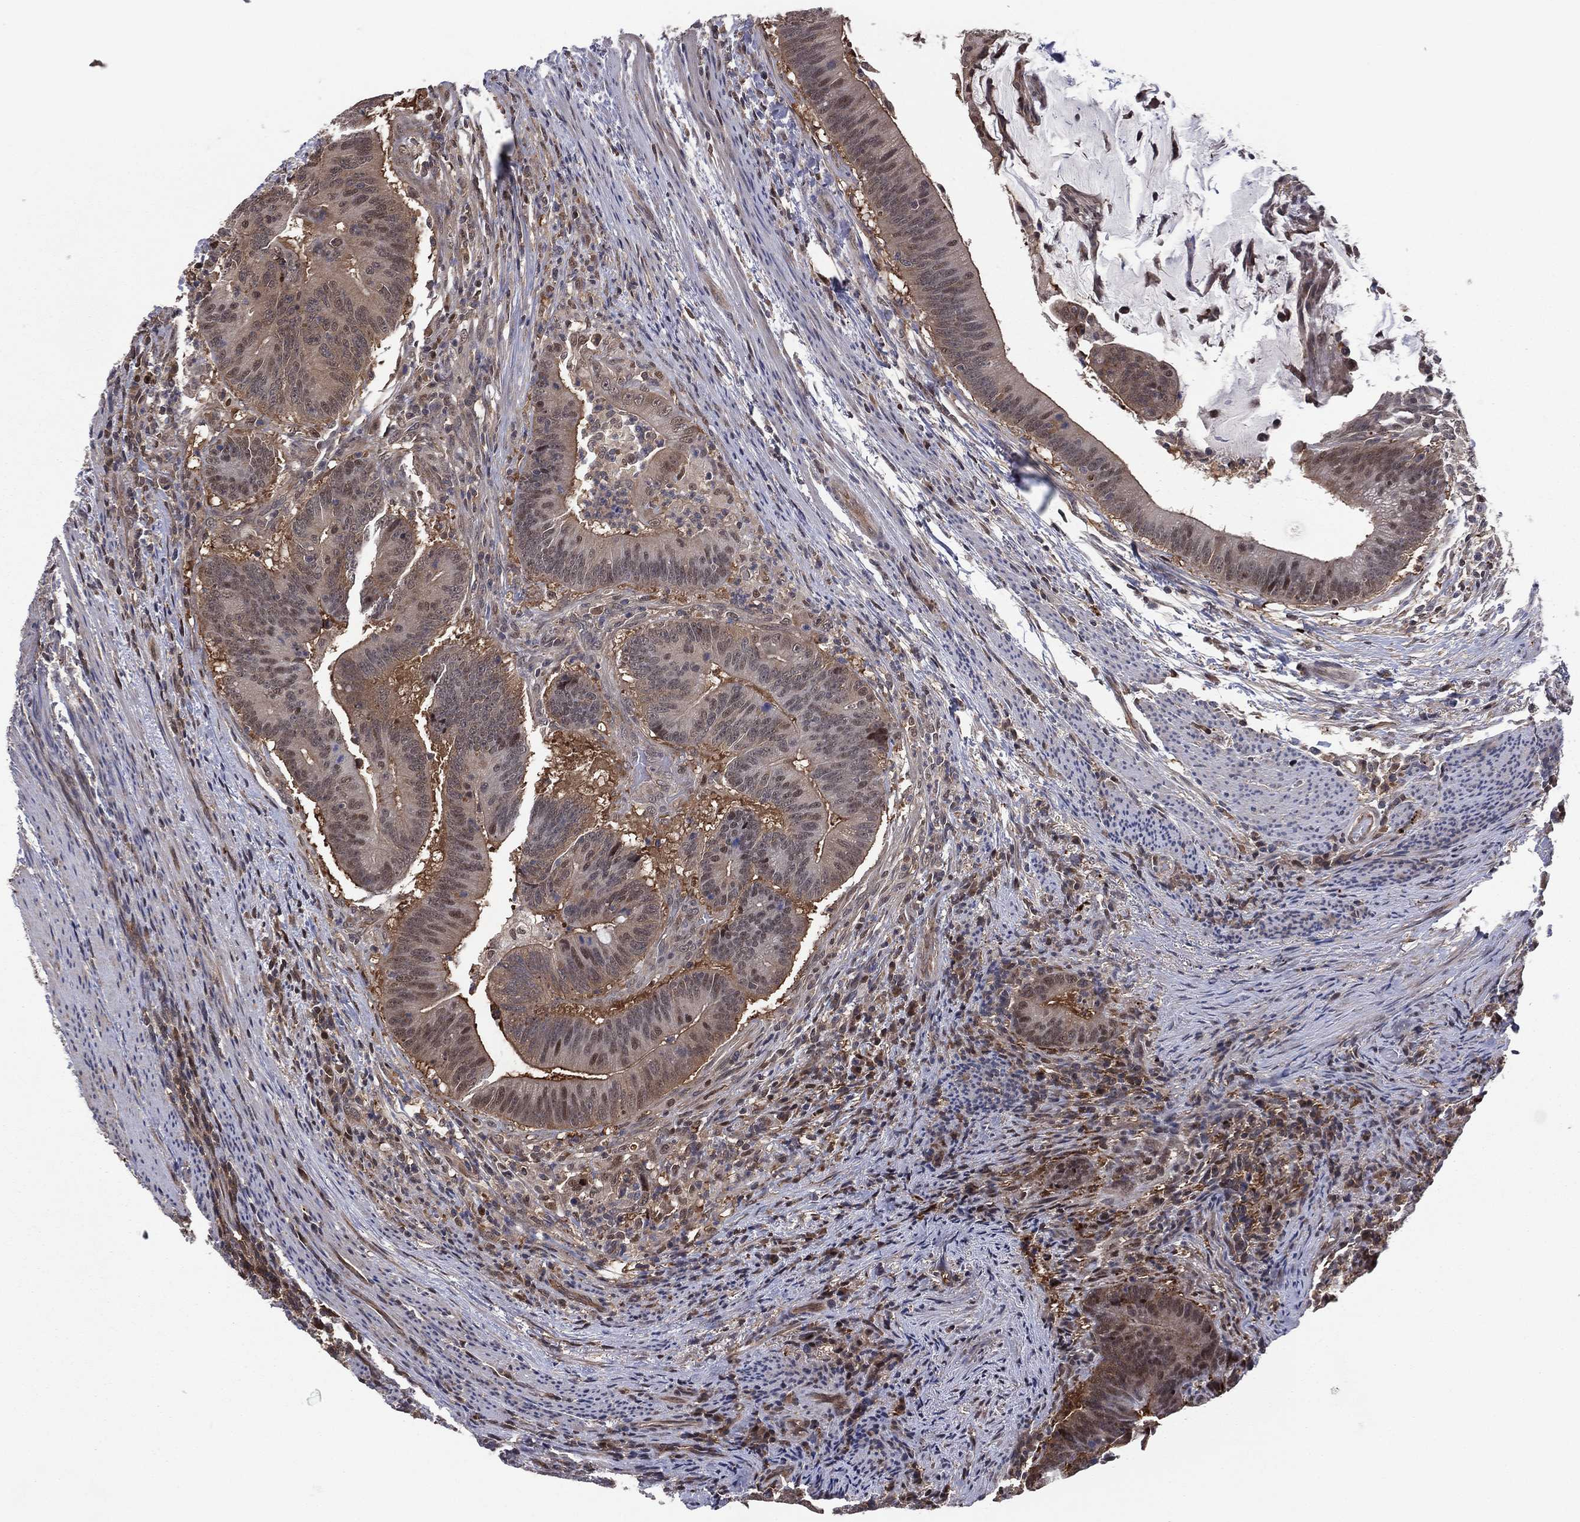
{"staining": {"intensity": "weak", "quantity": "<25%", "location": "nuclear"}, "tissue": "colorectal cancer", "cell_type": "Tumor cells", "image_type": "cancer", "snomed": [{"axis": "morphology", "description": "Adenocarcinoma, NOS"}, {"axis": "topography", "description": "Colon"}], "caption": "Micrograph shows no significant protein positivity in tumor cells of adenocarcinoma (colorectal).", "gene": "ICOSLG", "patient": {"sex": "female", "age": 87}}